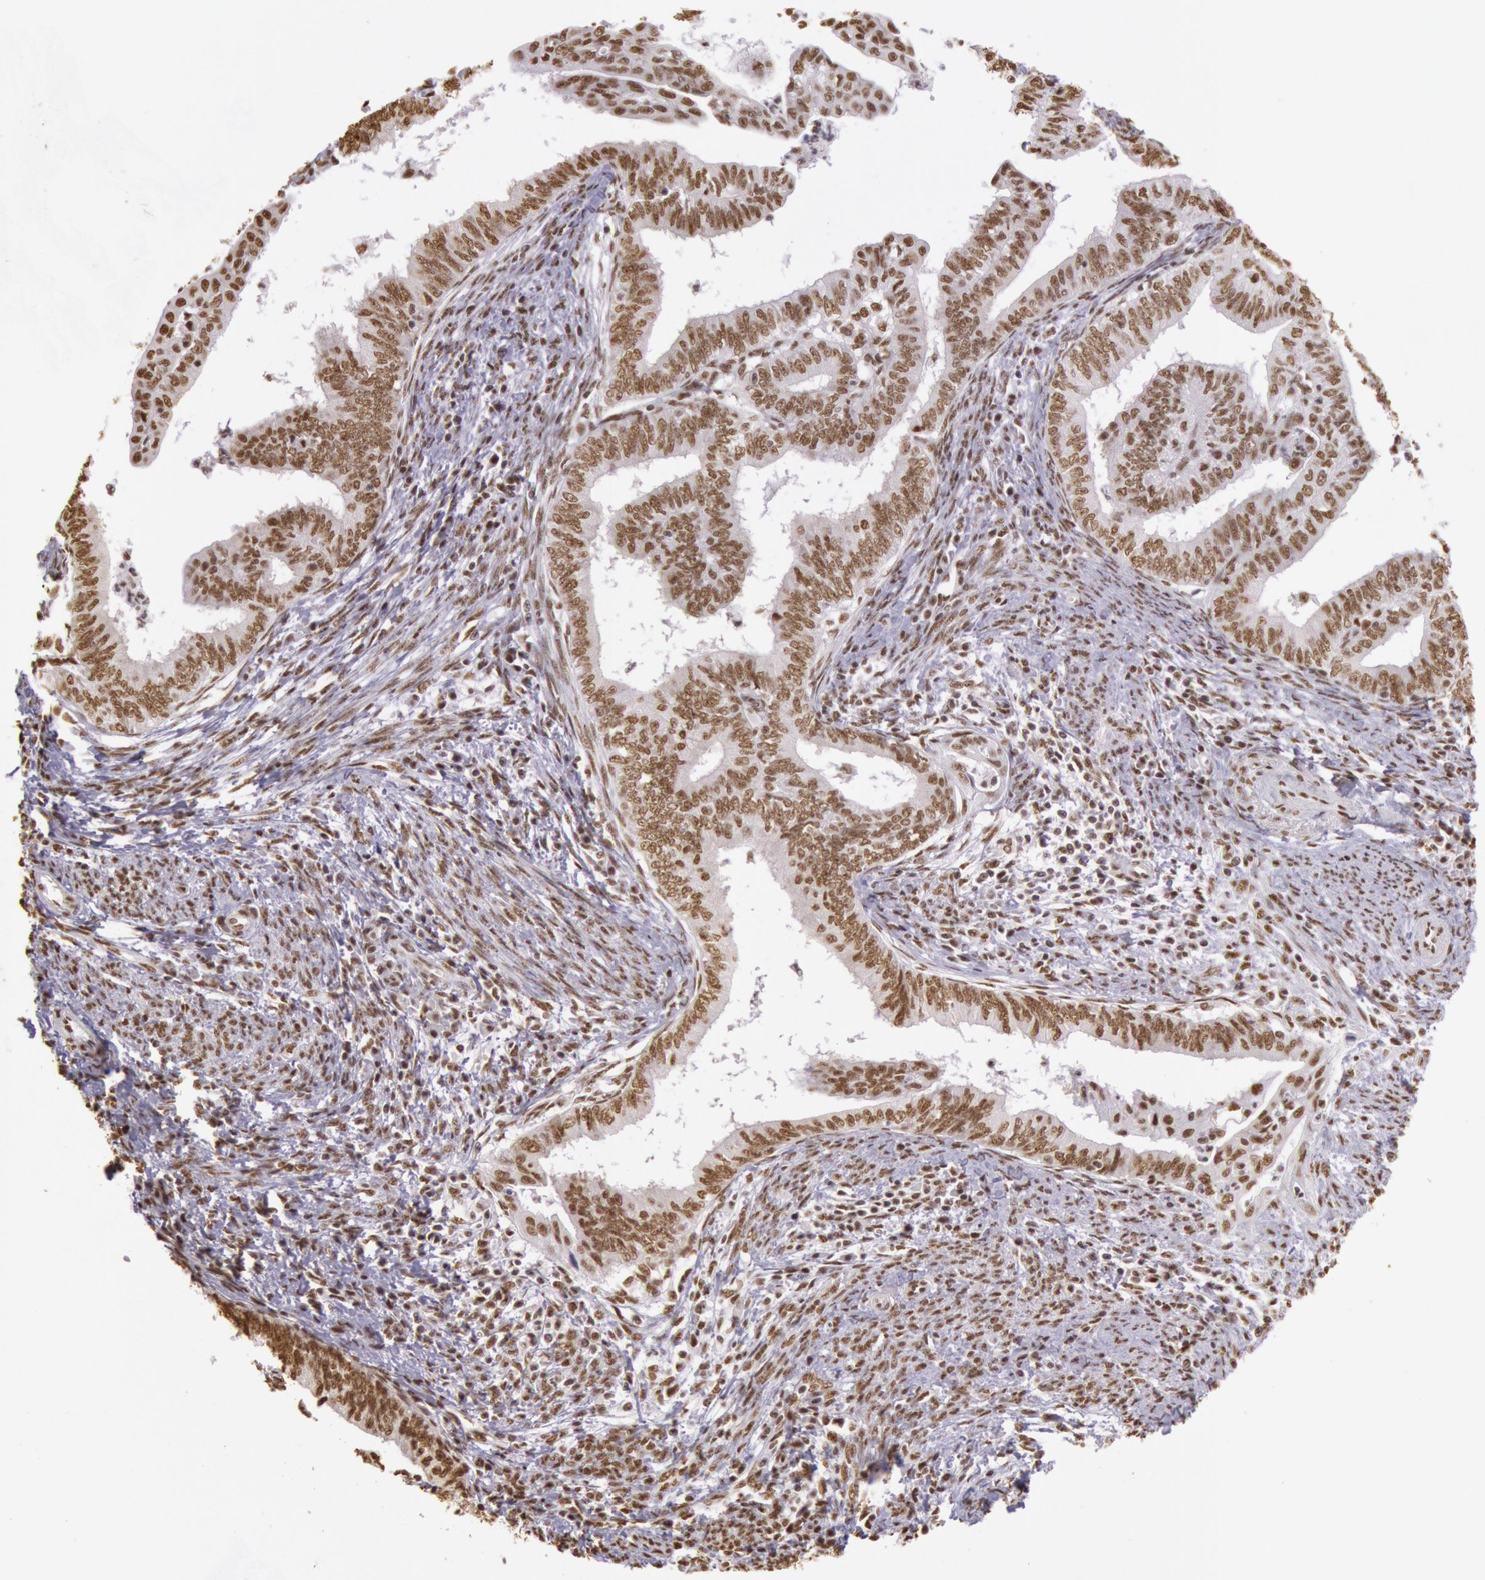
{"staining": {"intensity": "moderate", "quantity": ">75%", "location": "nuclear"}, "tissue": "endometrial cancer", "cell_type": "Tumor cells", "image_type": "cancer", "snomed": [{"axis": "morphology", "description": "Adenocarcinoma, NOS"}, {"axis": "topography", "description": "Endometrium"}], "caption": "Tumor cells demonstrate medium levels of moderate nuclear positivity in approximately >75% of cells in endometrial cancer.", "gene": "HNRNPH2", "patient": {"sex": "female", "age": 66}}